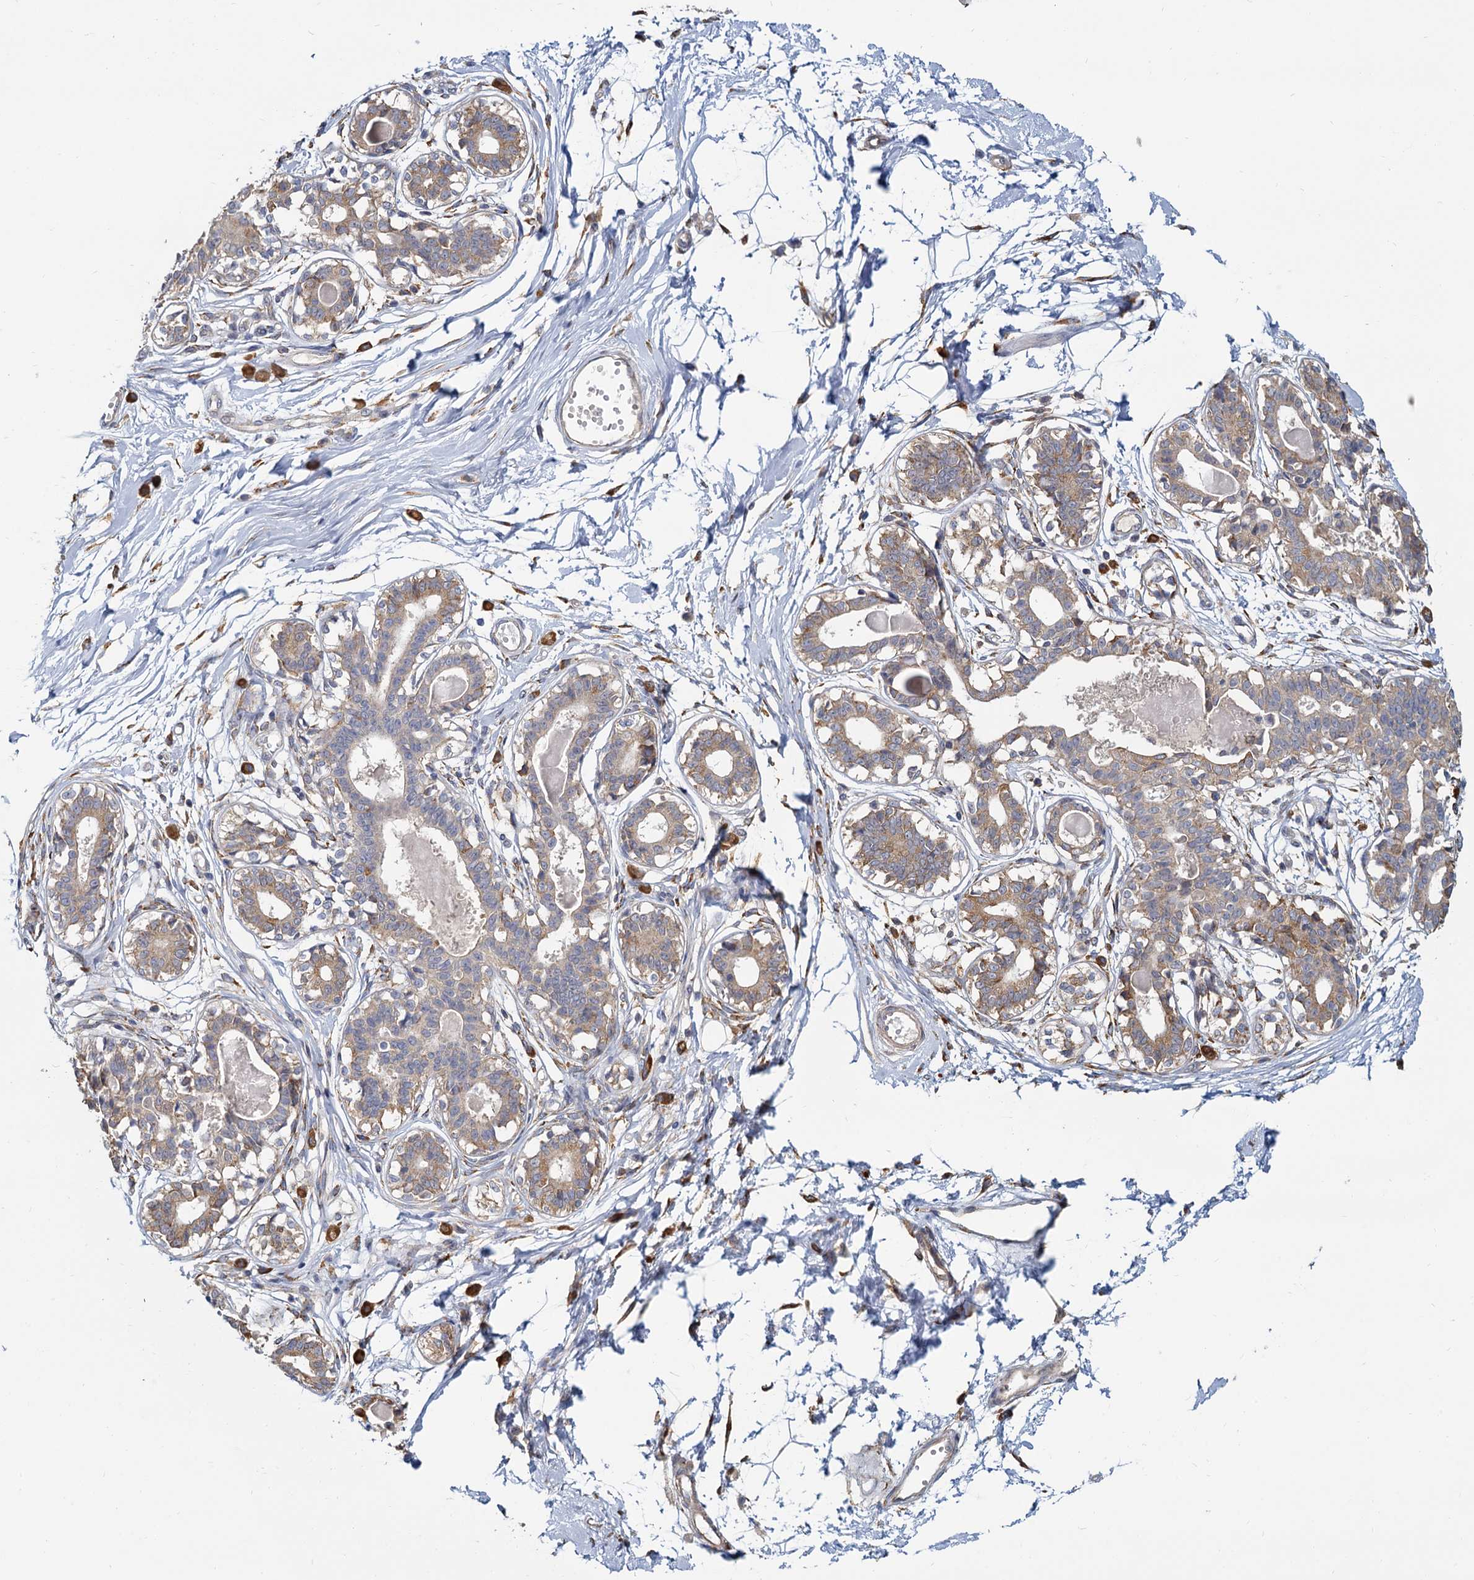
{"staining": {"intensity": "negative", "quantity": "none", "location": "none"}, "tissue": "breast", "cell_type": "Adipocytes", "image_type": "normal", "snomed": [{"axis": "morphology", "description": "Normal tissue, NOS"}, {"axis": "topography", "description": "Breast"}], "caption": "Immunohistochemical staining of unremarkable human breast exhibits no significant staining in adipocytes. (Brightfield microscopy of DAB (3,3'-diaminobenzidine) immunohistochemistry (IHC) at high magnification).", "gene": "LRRC51", "patient": {"sex": "female", "age": 45}}